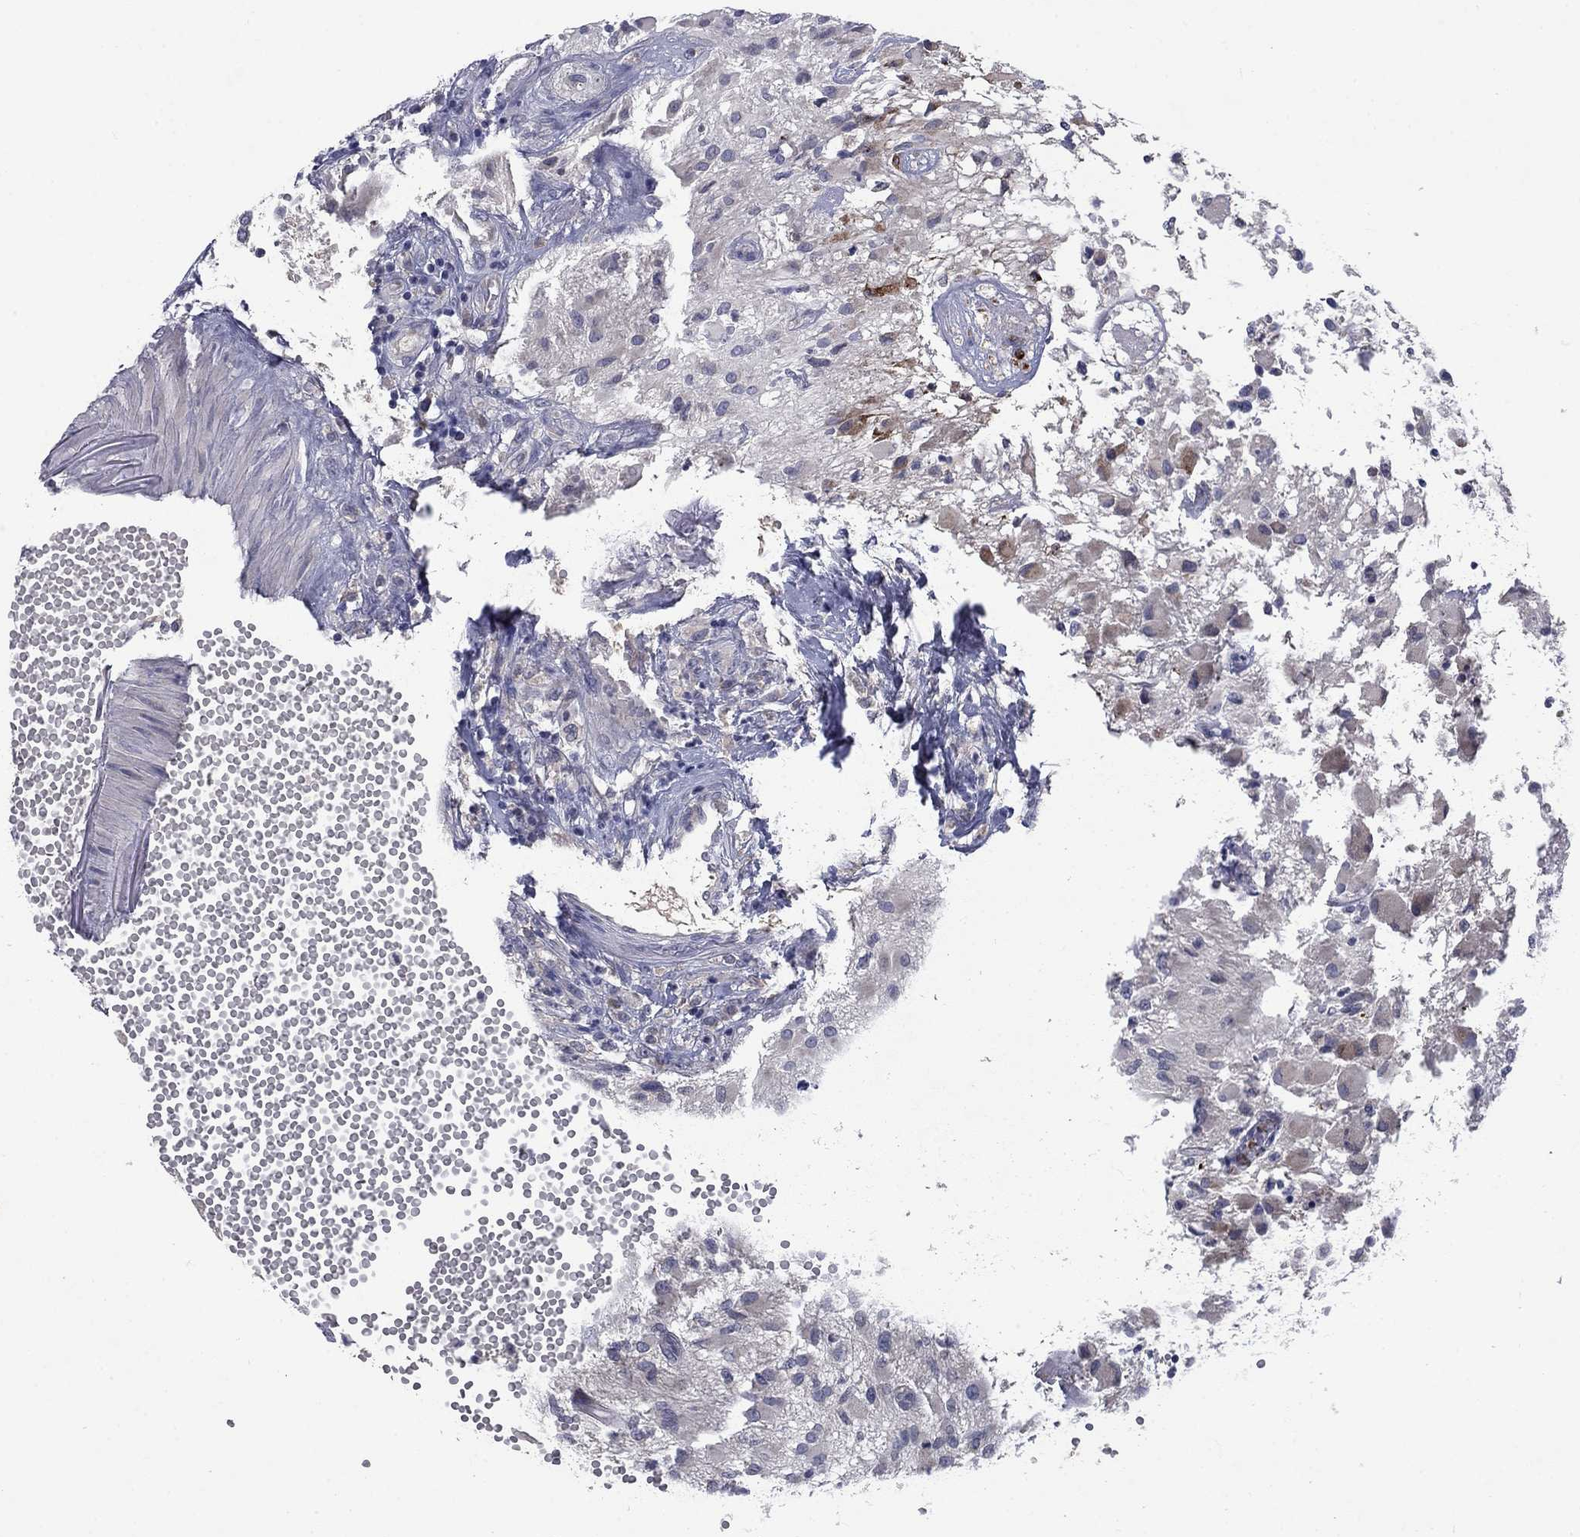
{"staining": {"intensity": "negative", "quantity": "none", "location": "none"}, "tissue": "glioma", "cell_type": "Tumor cells", "image_type": "cancer", "snomed": [{"axis": "morphology", "description": "Glioma, malignant, High grade"}, {"axis": "topography", "description": "Brain"}], "caption": "Immunohistochemistry micrograph of high-grade glioma (malignant) stained for a protein (brown), which shows no positivity in tumor cells.", "gene": "CACNA1A", "patient": {"sex": "female", "age": 63}}